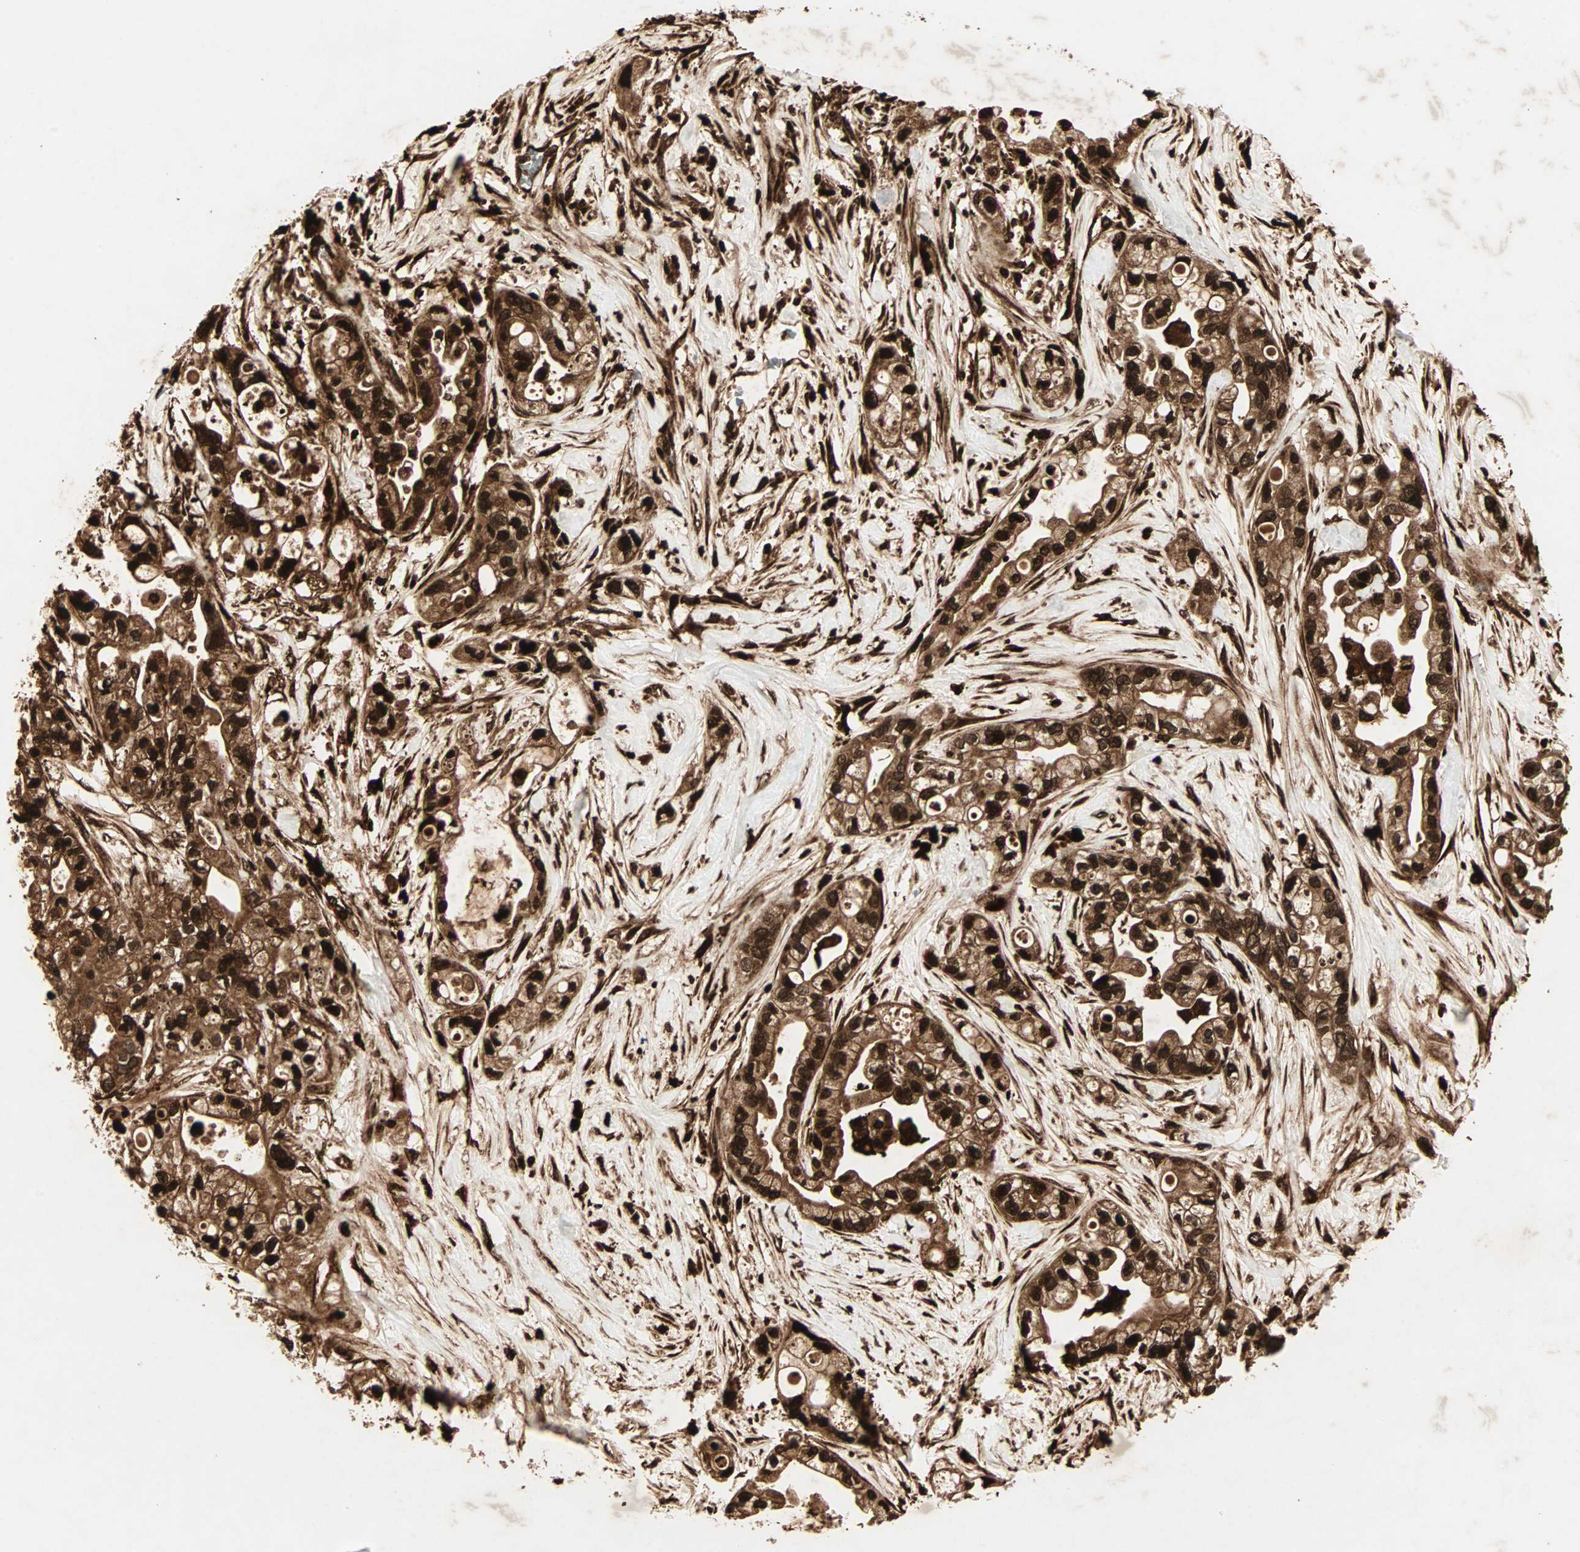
{"staining": {"intensity": "strong", "quantity": ">75%", "location": "cytoplasmic/membranous,nuclear"}, "tissue": "pancreatic cancer", "cell_type": "Tumor cells", "image_type": "cancer", "snomed": [{"axis": "morphology", "description": "Adenocarcinoma, NOS"}, {"axis": "topography", "description": "Pancreas"}], "caption": "Immunohistochemistry (IHC) (DAB (3,3'-diaminobenzidine)) staining of human pancreatic cancer exhibits strong cytoplasmic/membranous and nuclear protein positivity in approximately >75% of tumor cells.", "gene": "RFFL", "patient": {"sex": "female", "age": 77}}